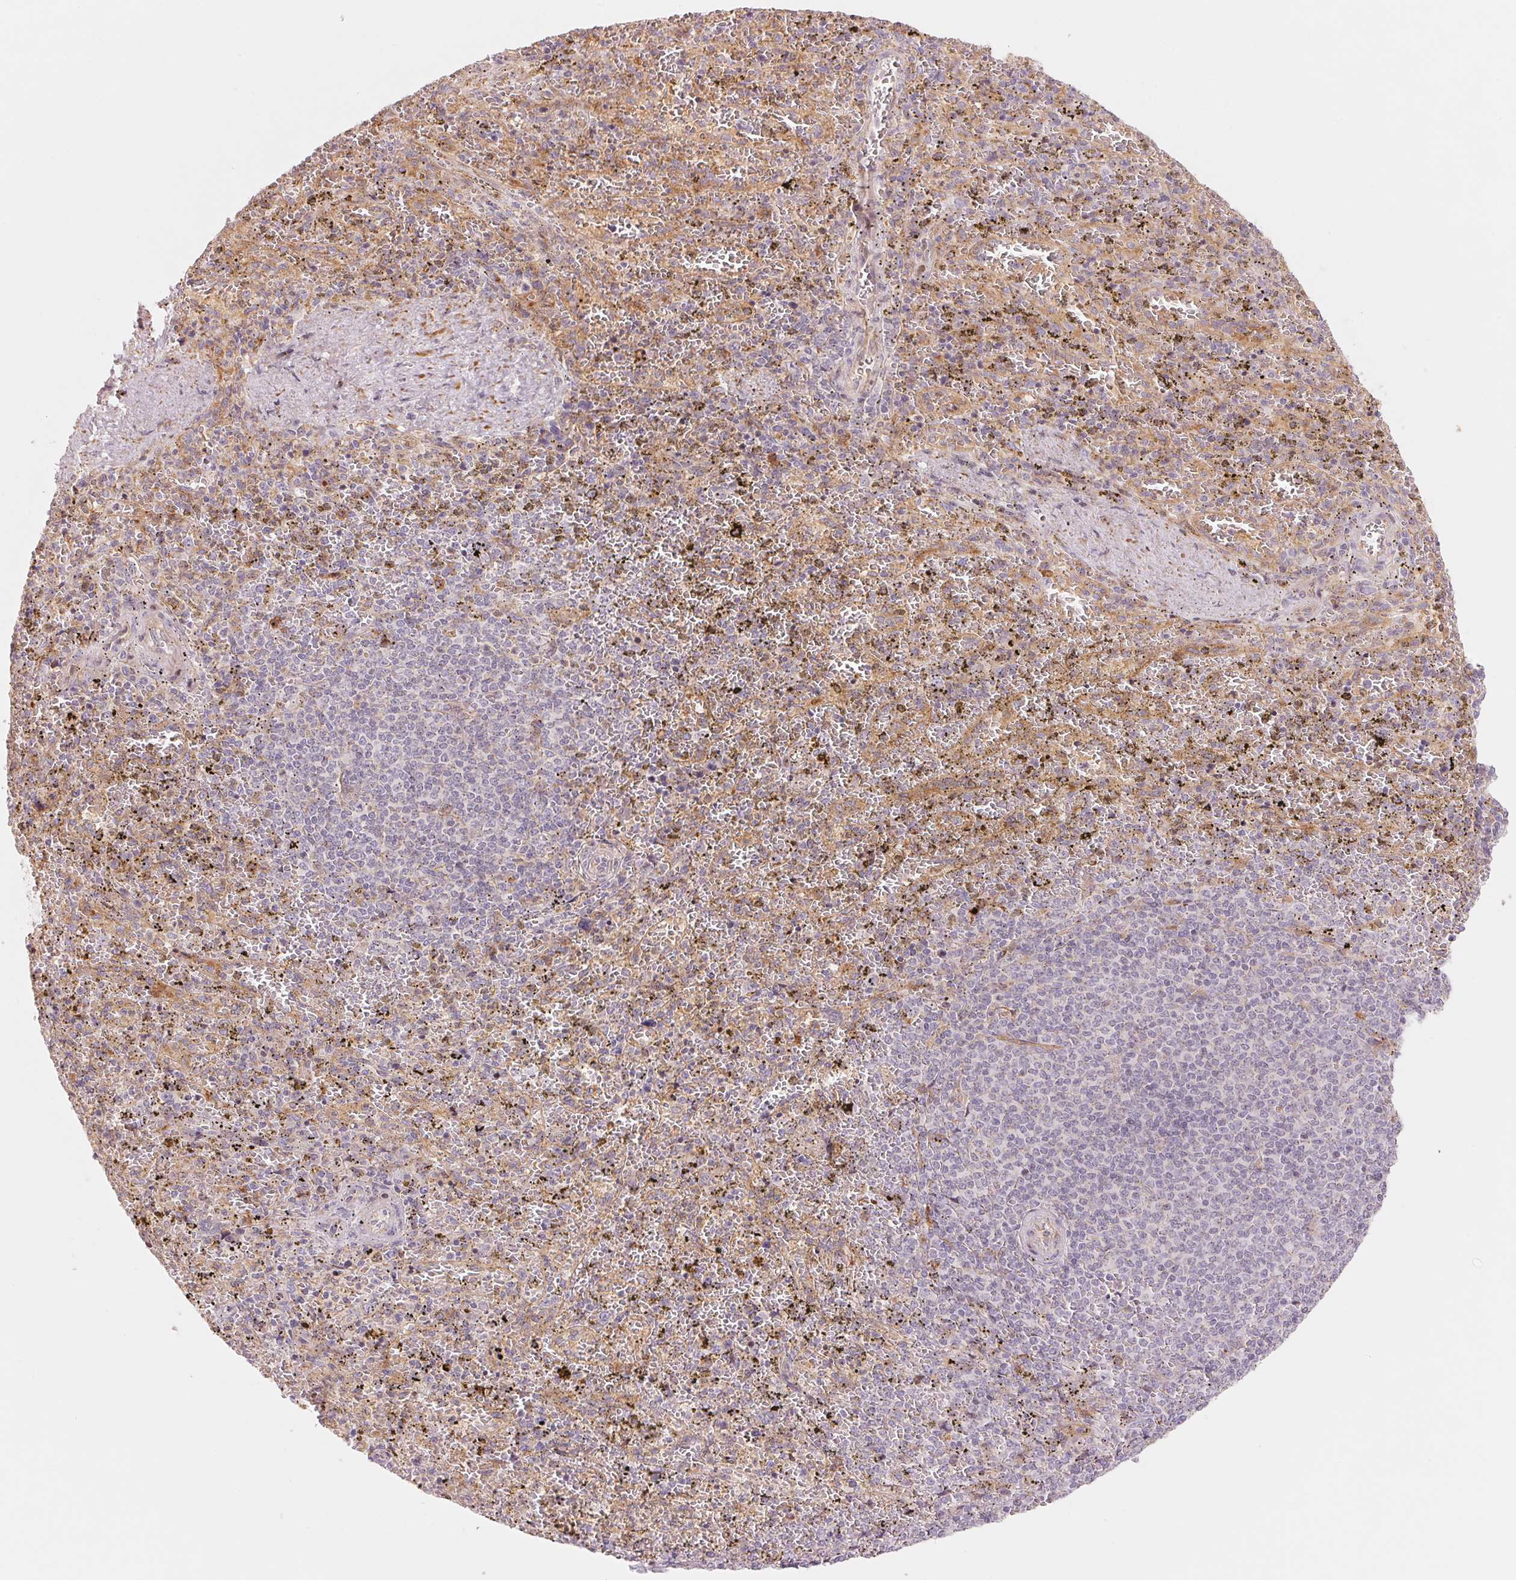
{"staining": {"intensity": "weak", "quantity": "<25%", "location": "cytoplasmic/membranous"}, "tissue": "spleen", "cell_type": "Cells in red pulp", "image_type": "normal", "snomed": [{"axis": "morphology", "description": "Normal tissue, NOS"}, {"axis": "topography", "description": "Spleen"}], "caption": "Normal spleen was stained to show a protein in brown. There is no significant staining in cells in red pulp.", "gene": "SLC17A4", "patient": {"sex": "female", "age": 50}}